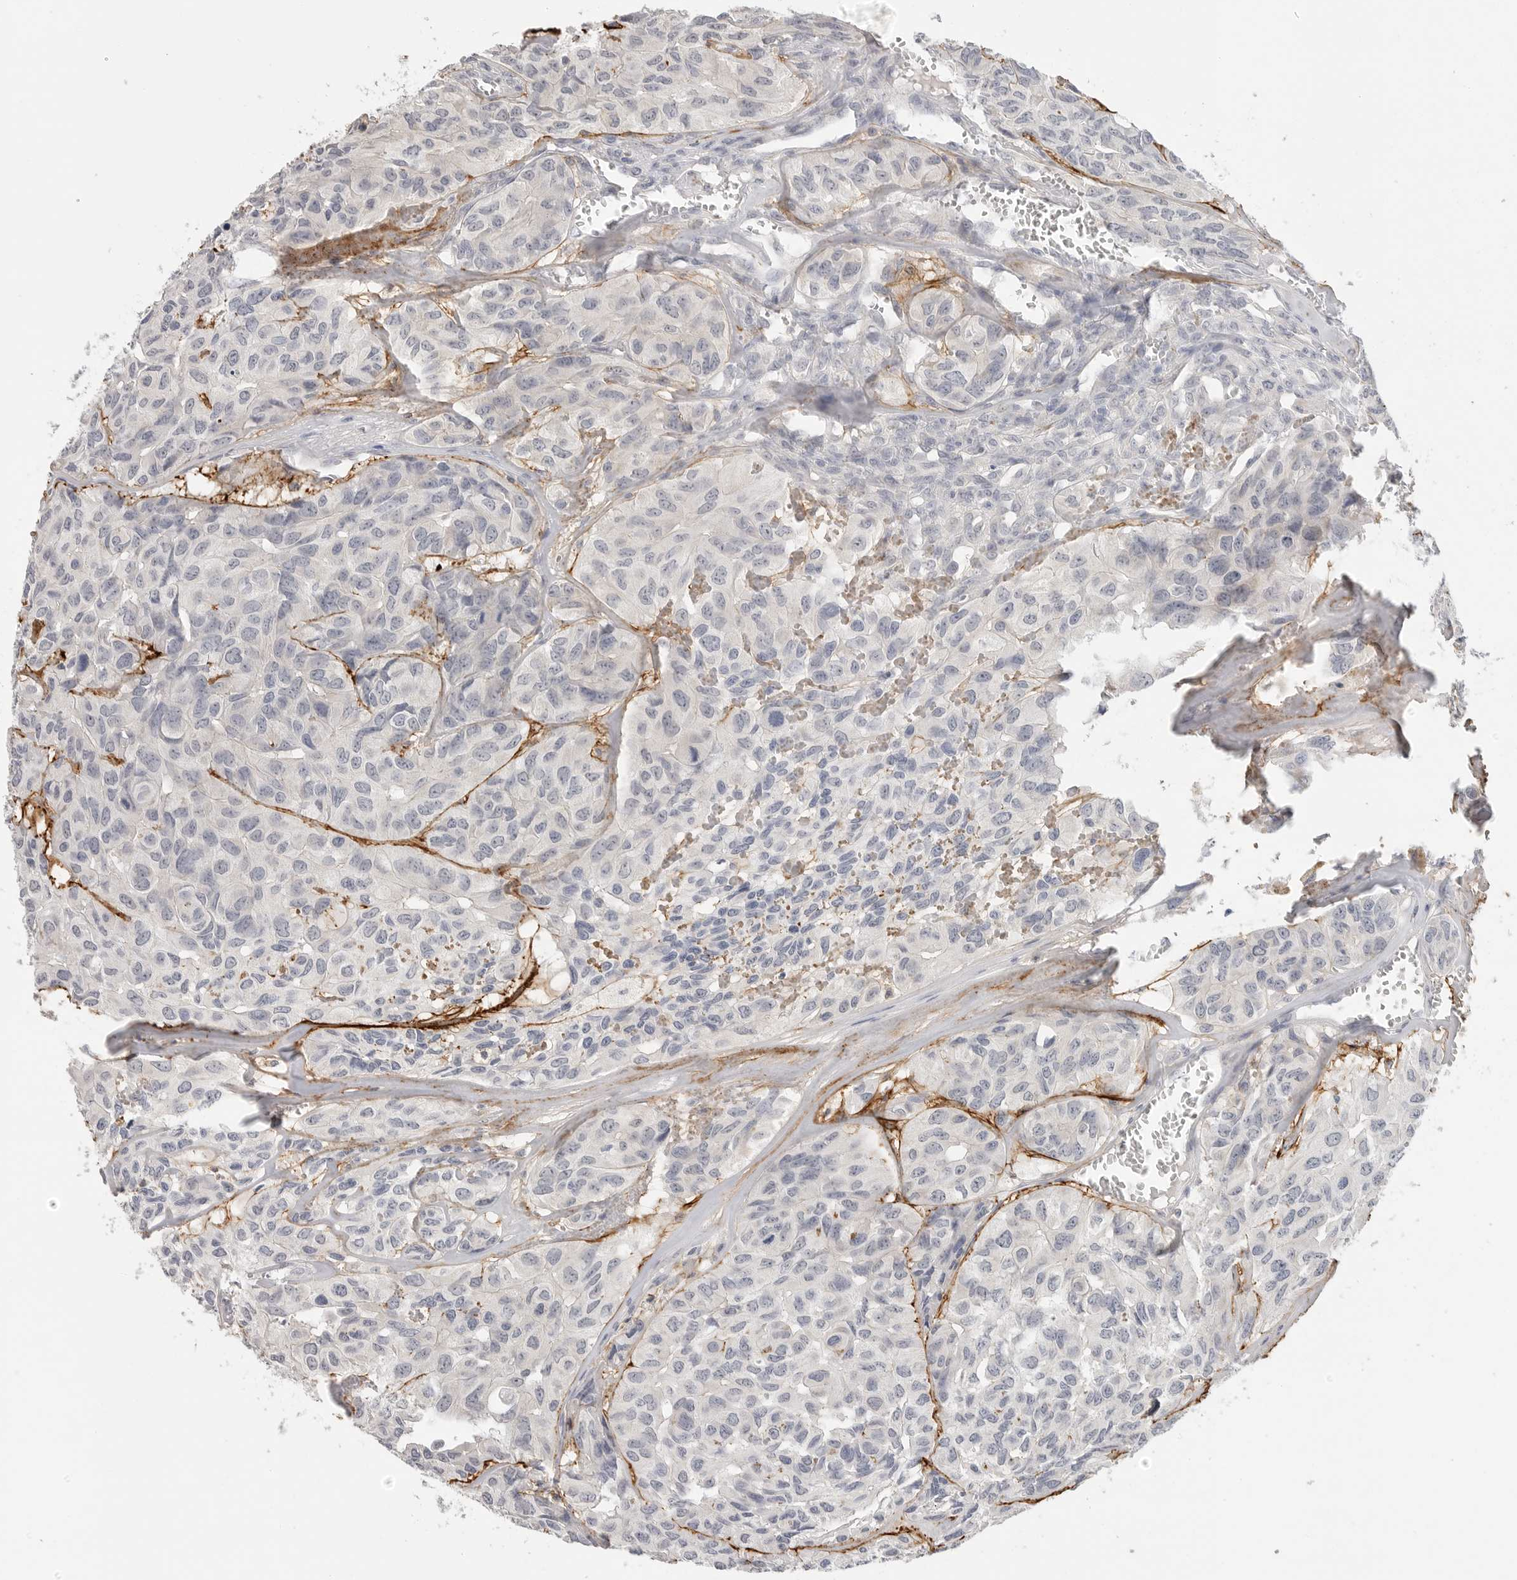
{"staining": {"intensity": "negative", "quantity": "none", "location": "none"}, "tissue": "head and neck cancer", "cell_type": "Tumor cells", "image_type": "cancer", "snomed": [{"axis": "morphology", "description": "Adenocarcinoma, NOS"}, {"axis": "topography", "description": "Salivary gland, NOS"}, {"axis": "topography", "description": "Head-Neck"}], "caption": "There is no significant positivity in tumor cells of adenocarcinoma (head and neck).", "gene": "FBN2", "patient": {"sex": "female", "age": 76}}